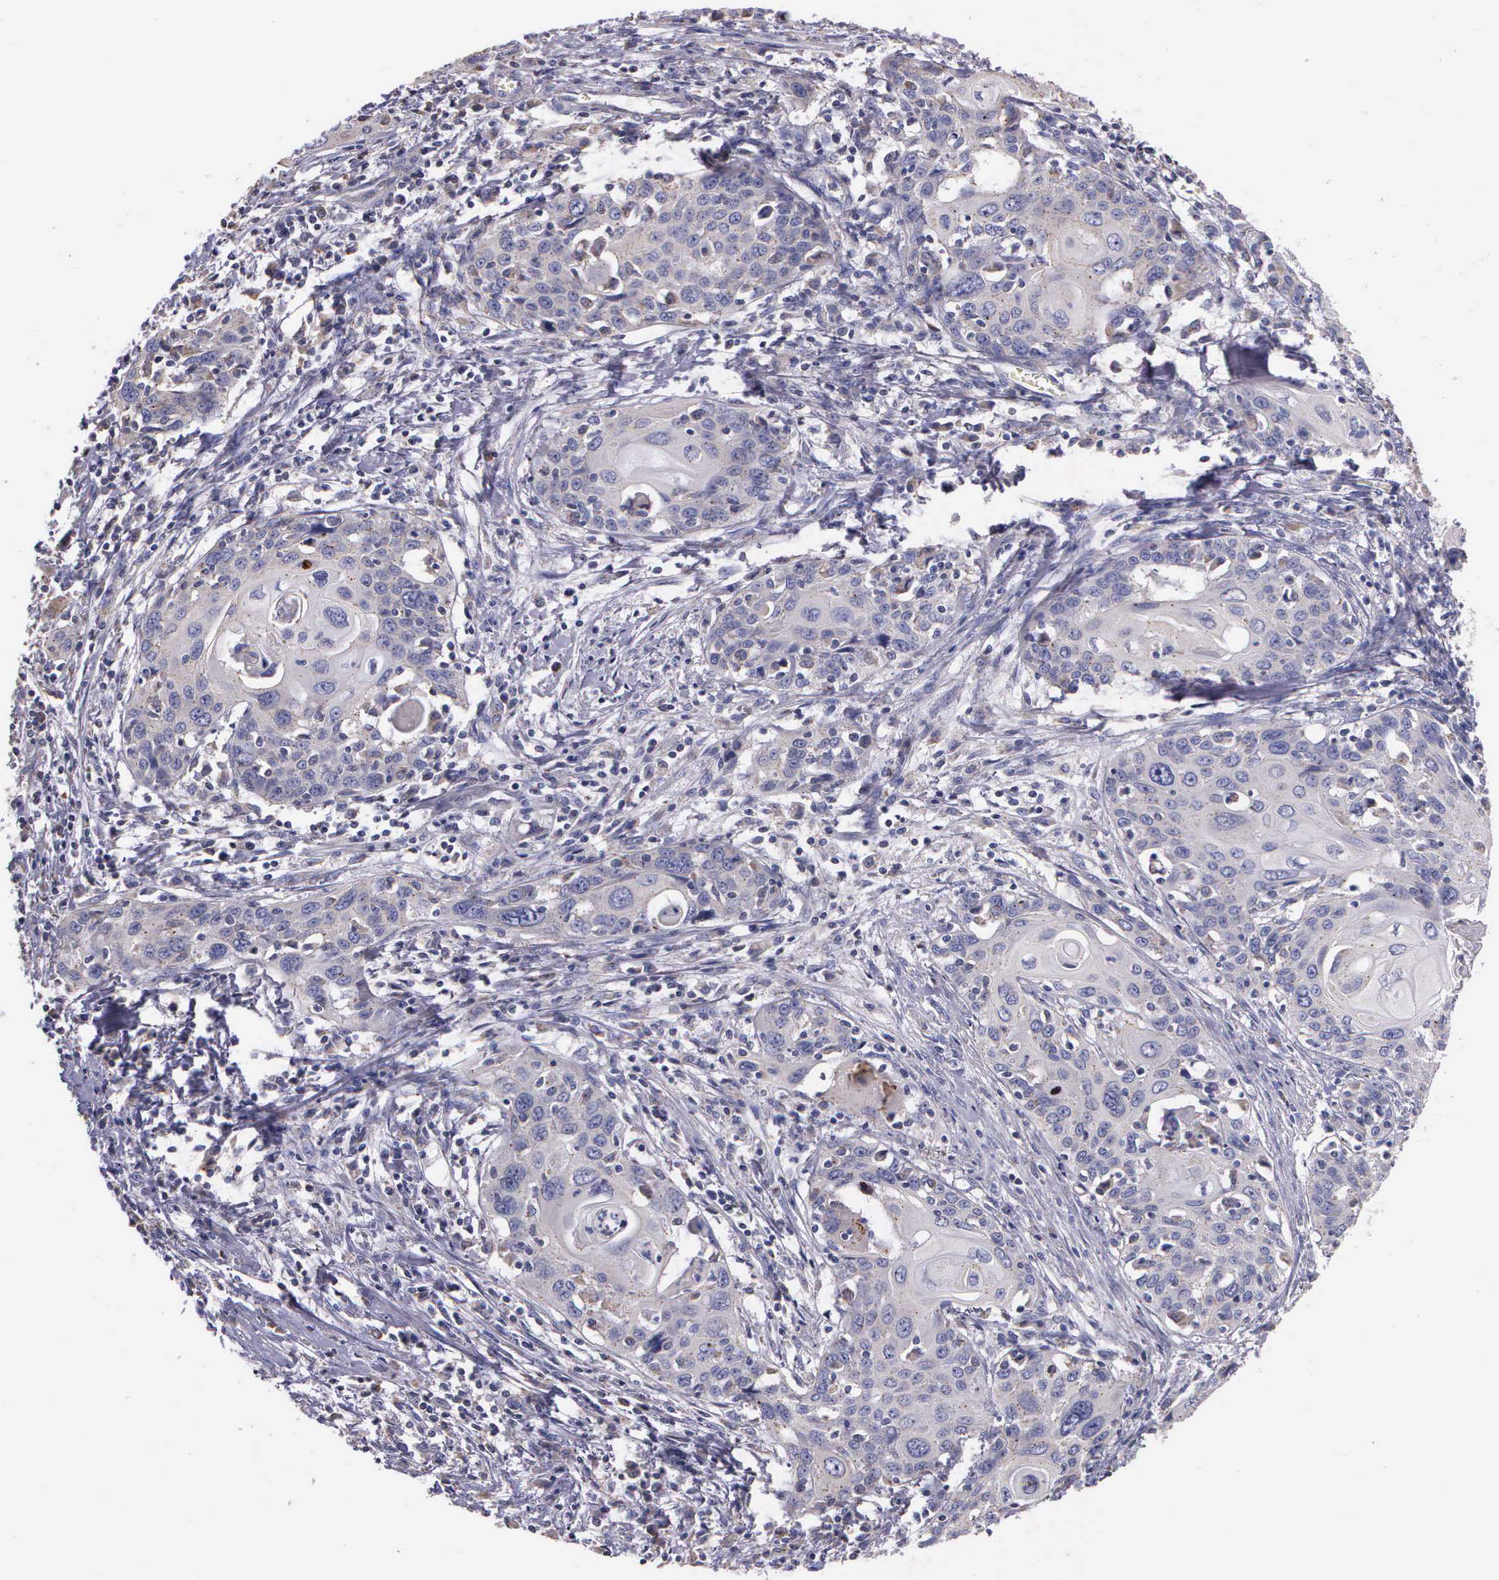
{"staining": {"intensity": "negative", "quantity": "none", "location": "none"}, "tissue": "cervical cancer", "cell_type": "Tumor cells", "image_type": "cancer", "snomed": [{"axis": "morphology", "description": "Squamous cell carcinoma, NOS"}, {"axis": "topography", "description": "Cervix"}], "caption": "Cervical squamous cell carcinoma was stained to show a protein in brown. There is no significant expression in tumor cells.", "gene": "MIA2", "patient": {"sex": "female", "age": 54}}